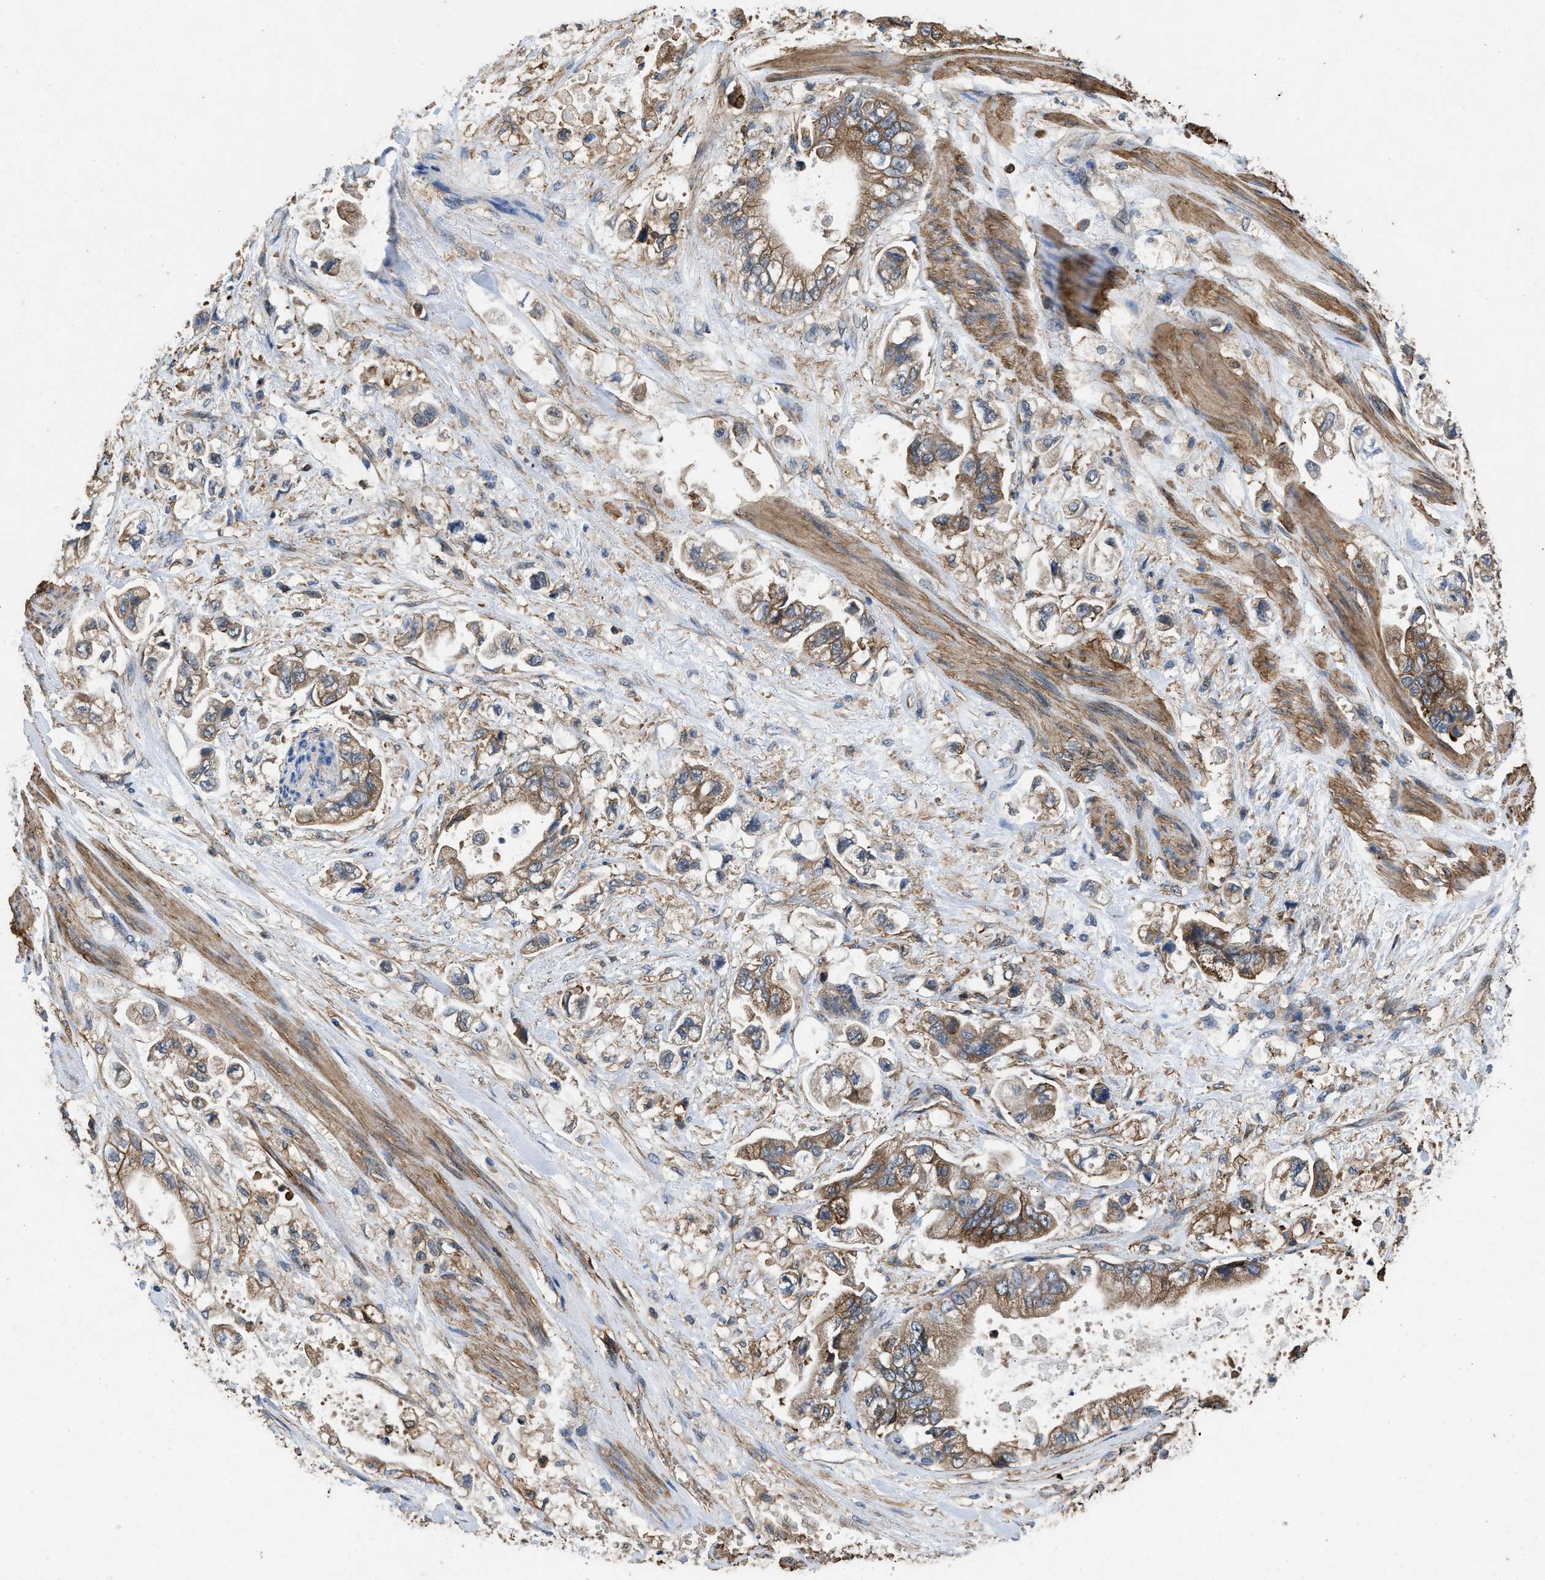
{"staining": {"intensity": "moderate", "quantity": ">75%", "location": "cytoplasmic/membranous"}, "tissue": "stomach cancer", "cell_type": "Tumor cells", "image_type": "cancer", "snomed": [{"axis": "morphology", "description": "Normal tissue, NOS"}, {"axis": "morphology", "description": "Adenocarcinoma, NOS"}, {"axis": "topography", "description": "Stomach"}], "caption": "An immunohistochemistry image of tumor tissue is shown. Protein staining in brown highlights moderate cytoplasmic/membranous positivity in stomach cancer within tumor cells. Nuclei are stained in blue.", "gene": "LINGO2", "patient": {"sex": "male", "age": 62}}